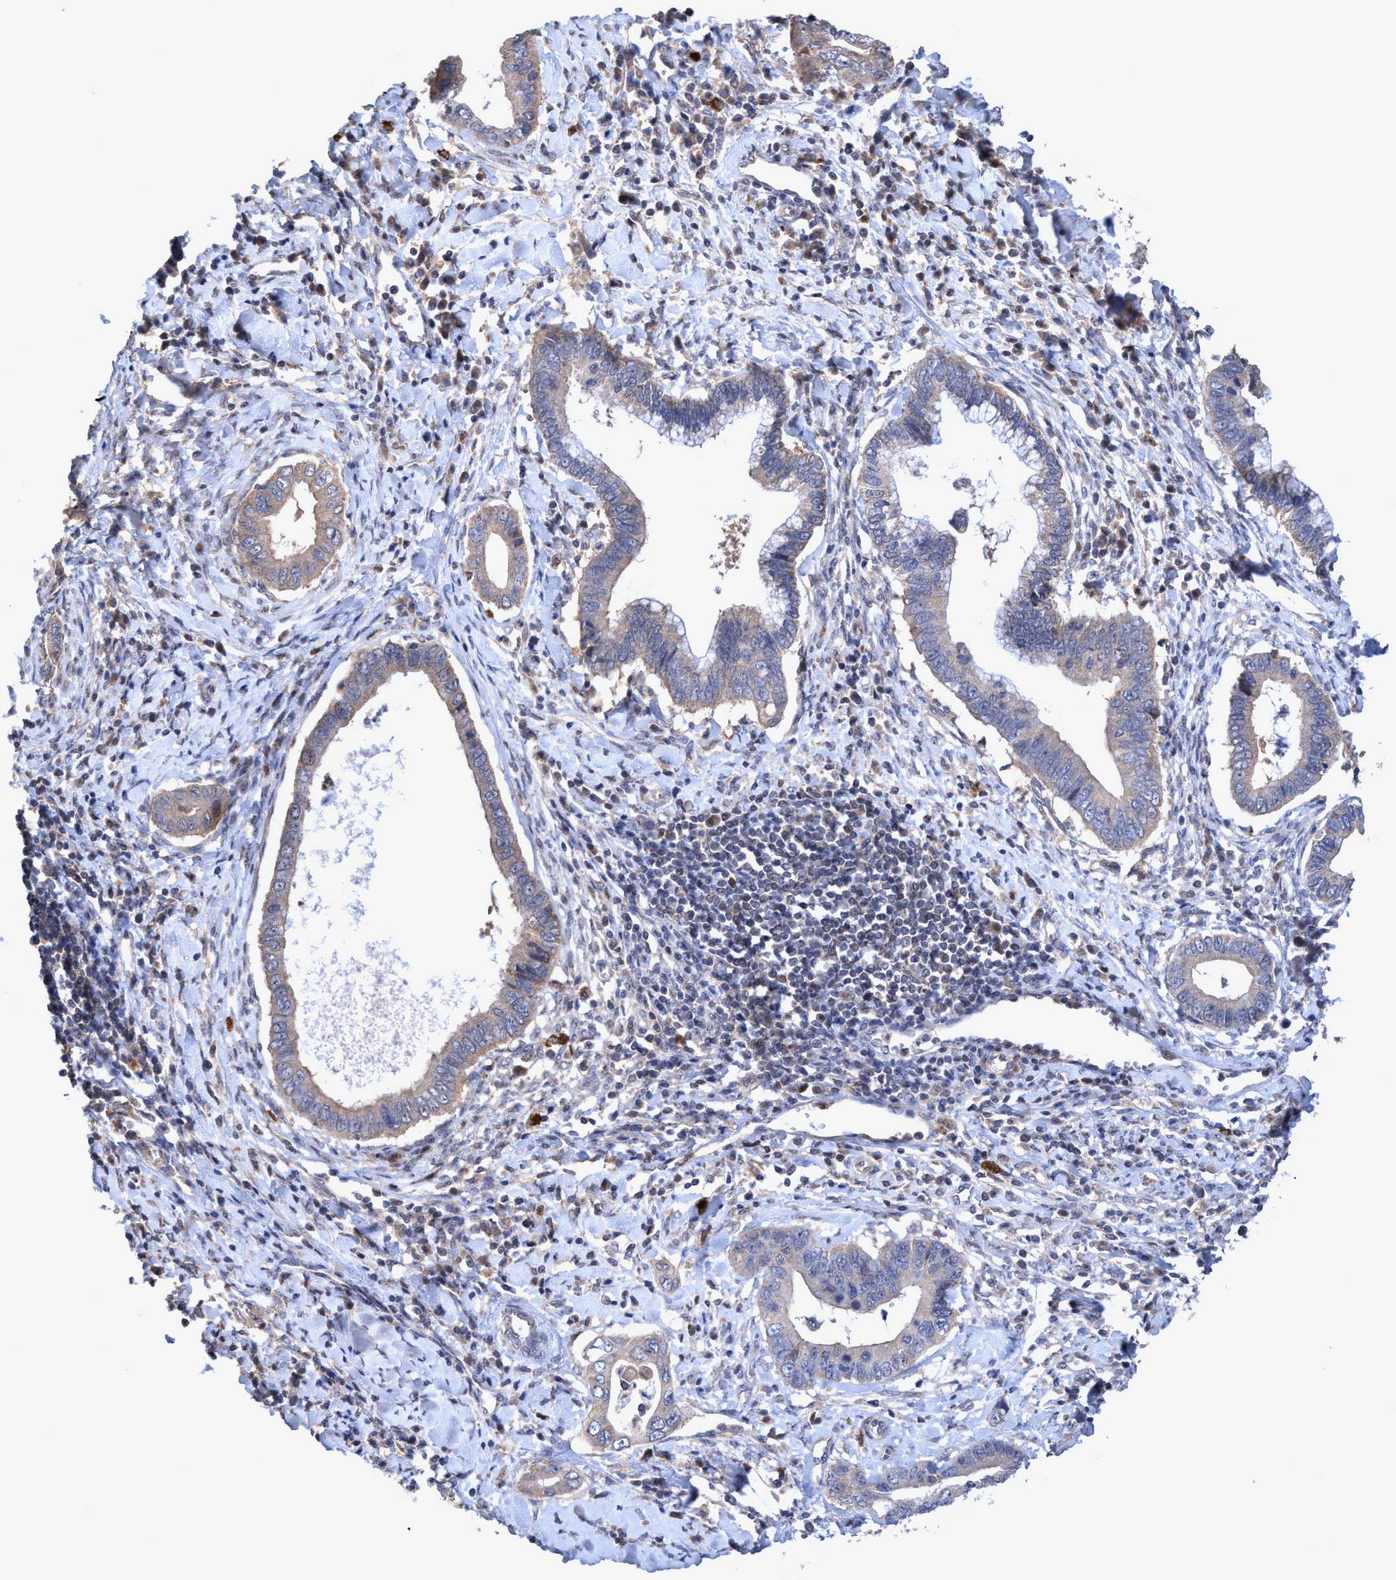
{"staining": {"intensity": "weak", "quantity": ">75%", "location": "cytoplasmic/membranous"}, "tissue": "cervical cancer", "cell_type": "Tumor cells", "image_type": "cancer", "snomed": [{"axis": "morphology", "description": "Adenocarcinoma, NOS"}, {"axis": "topography", "description": "Cervix"}], "caption": "A brown stain shows weak cytoplasmic/membranous staining of a protein in human cervical cancer tumor cells.", "gene": "ZNF677", "patient": {"sex": "female", "age": 44}}